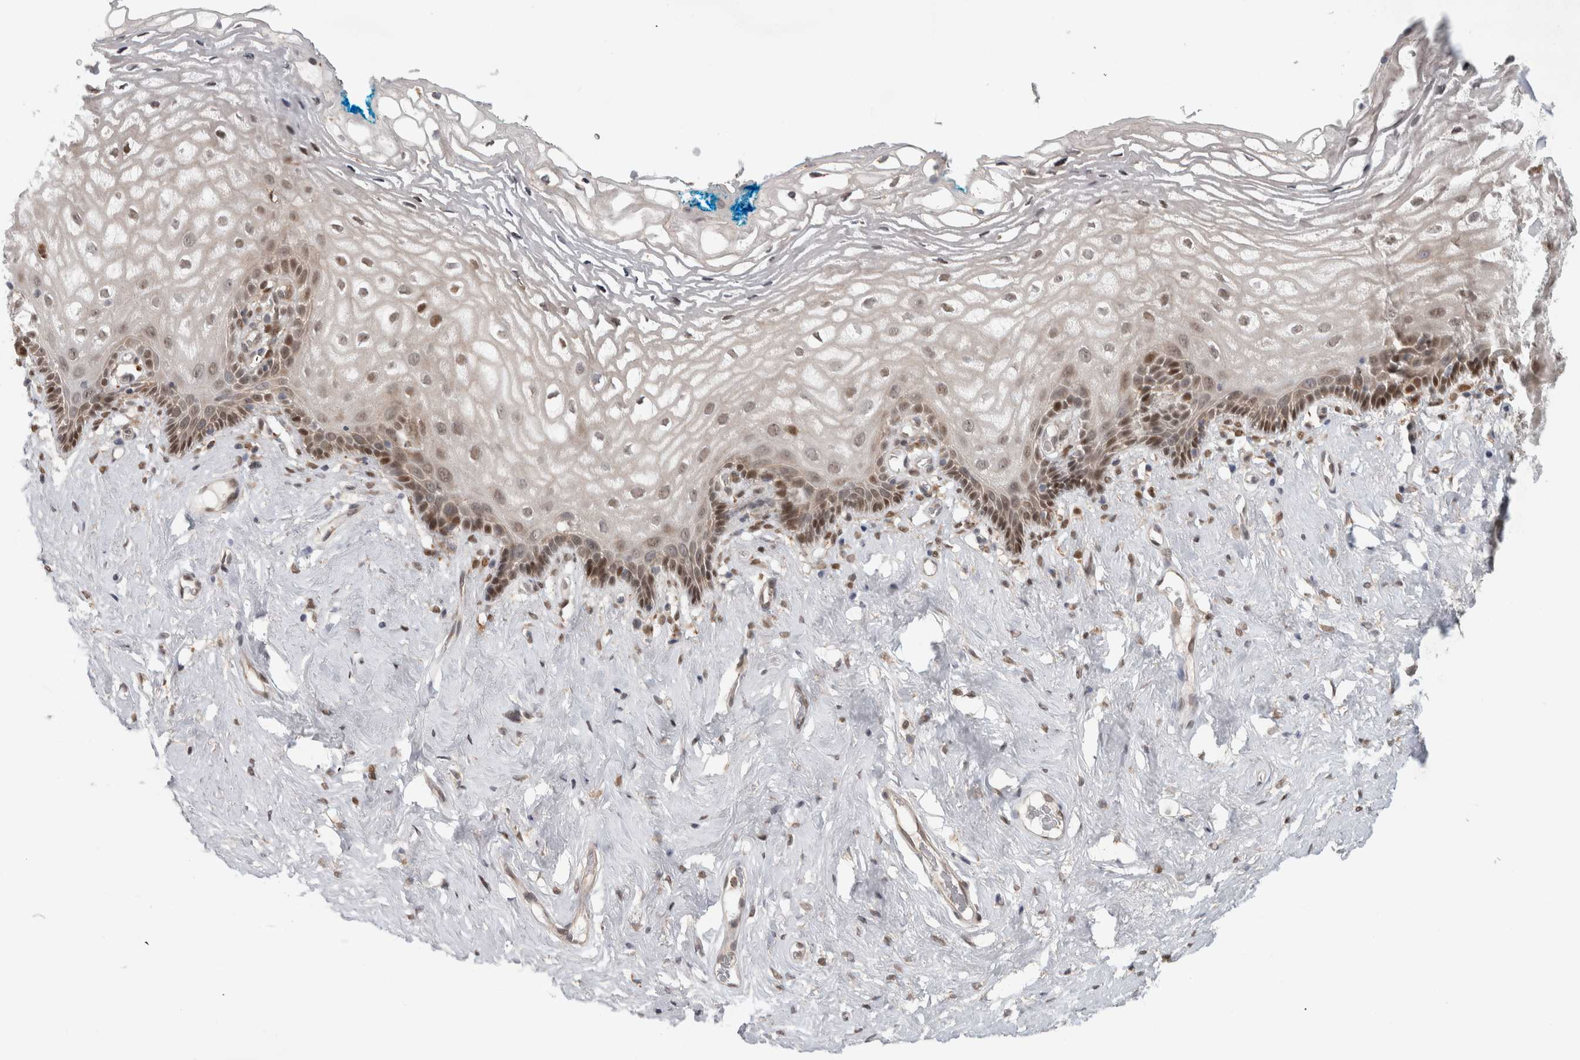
{"staining": {"intensity": "moderate", "quantity": ">75%", "location": "nuclear"}, "tissue": "vagina", "cell_type": "Squamous epithelial cells", "image_type": "normal", "snomed": [{"axis": "morphology", "description": "Normal tissue, NOS"}, {"axis": "morphology", "description": "Adenocarcinoma, NOS"}, {"axis": "topography", "description": "Rectum"}, {"axis": "topography", "description": "Vagina"}], "caption": "A brown stain highlights moderate nuclear staining of a protein in squamous epithelial cells of normal human vagina. The staining is performed using DAB brown chromogen to label protein expression. The nuclei are counter-stained blue using hematoxylin.", "gene": "NAB2", "patient": {"sex": "female", "age": 71}}